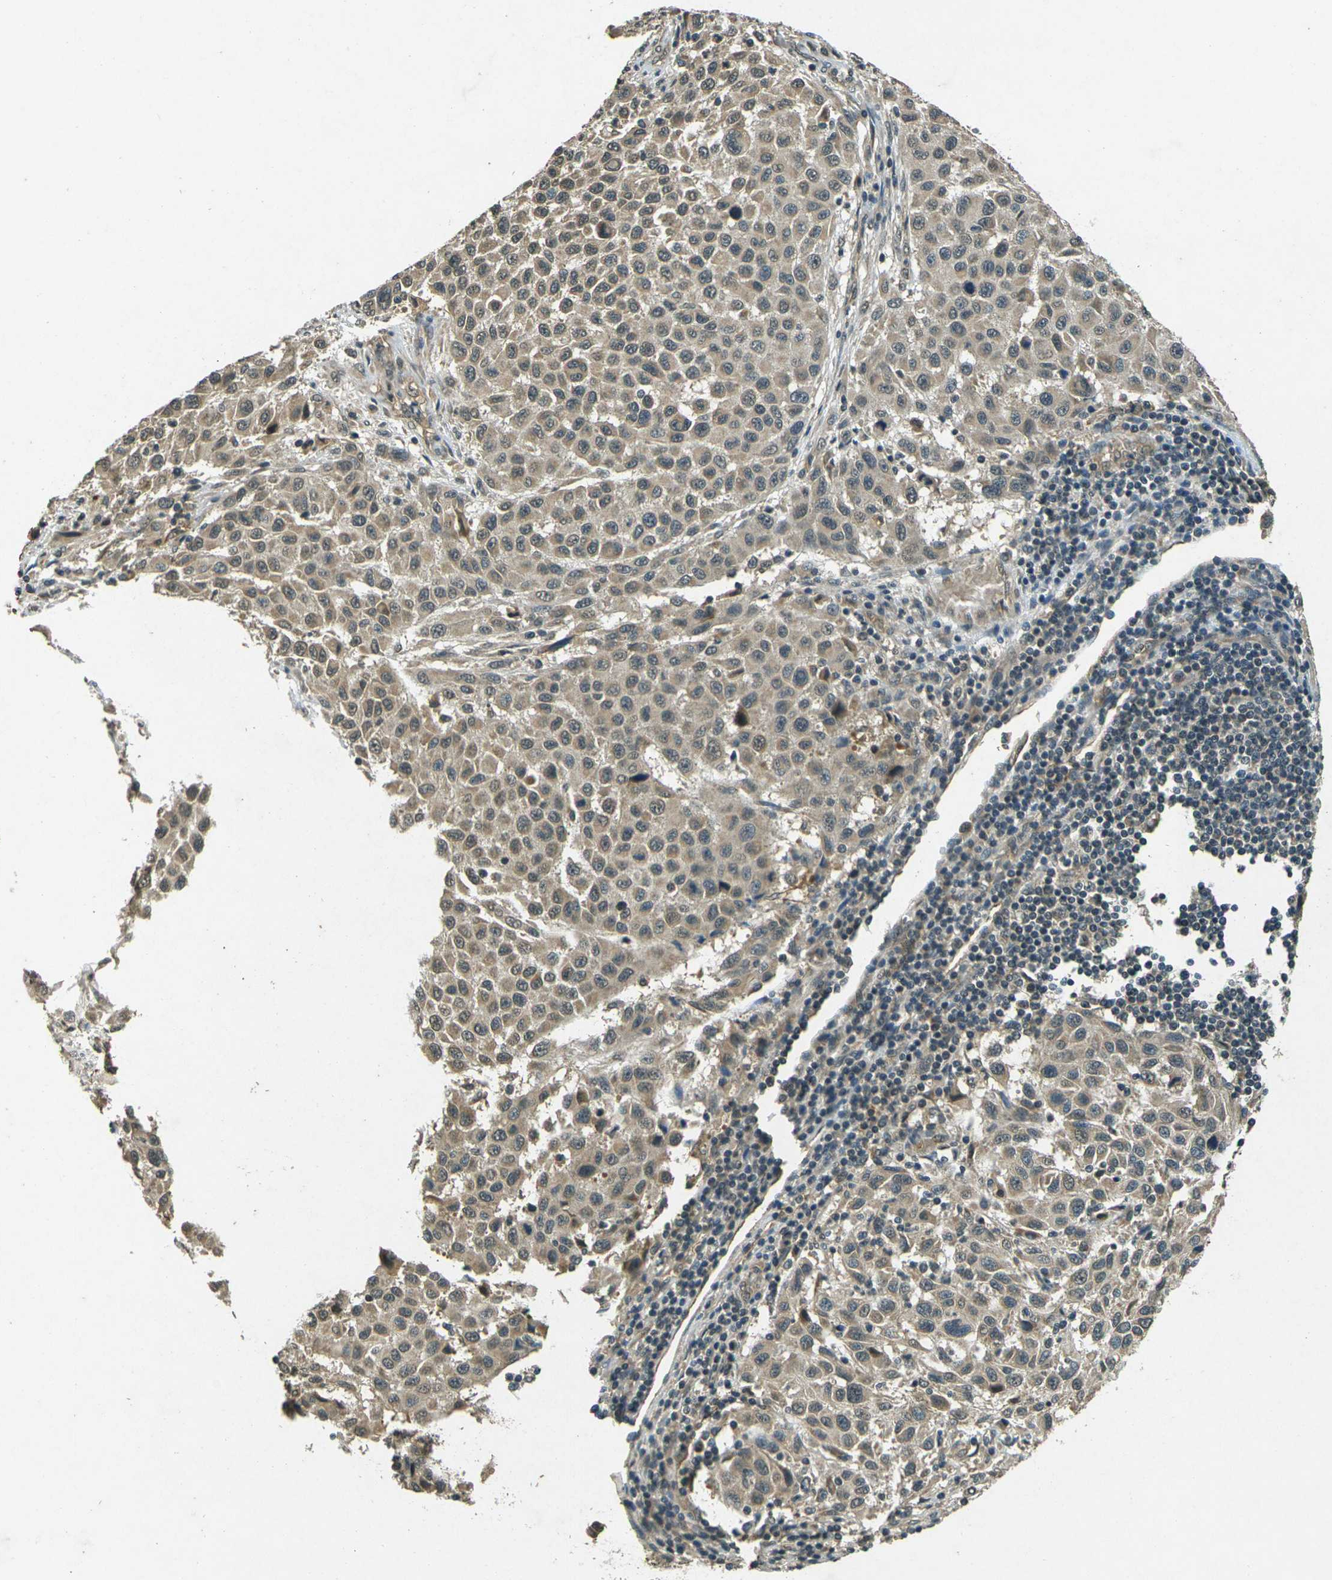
{"staining": {"intensity": "weak", "quantity": ">75%", "location": "cytoplasmic/membranous"}, "tissue": "melanoma", "cell_type": "Tumor cells", "image_type": "cancer", "snomed": [{"axis": "morphology", "description": "Malignant melanoma, Metastatic site"}, {"axis": "topography", "description": "Lymph node"}], "caption": "Protein analysis of malignant melanoma (metastatic site) tissue displays weak cytoplasmic/membranous staining in approximately >75% of tumor cells.", "gene": "PDE2A", "patient": {"sex": "male", "age": 61}}